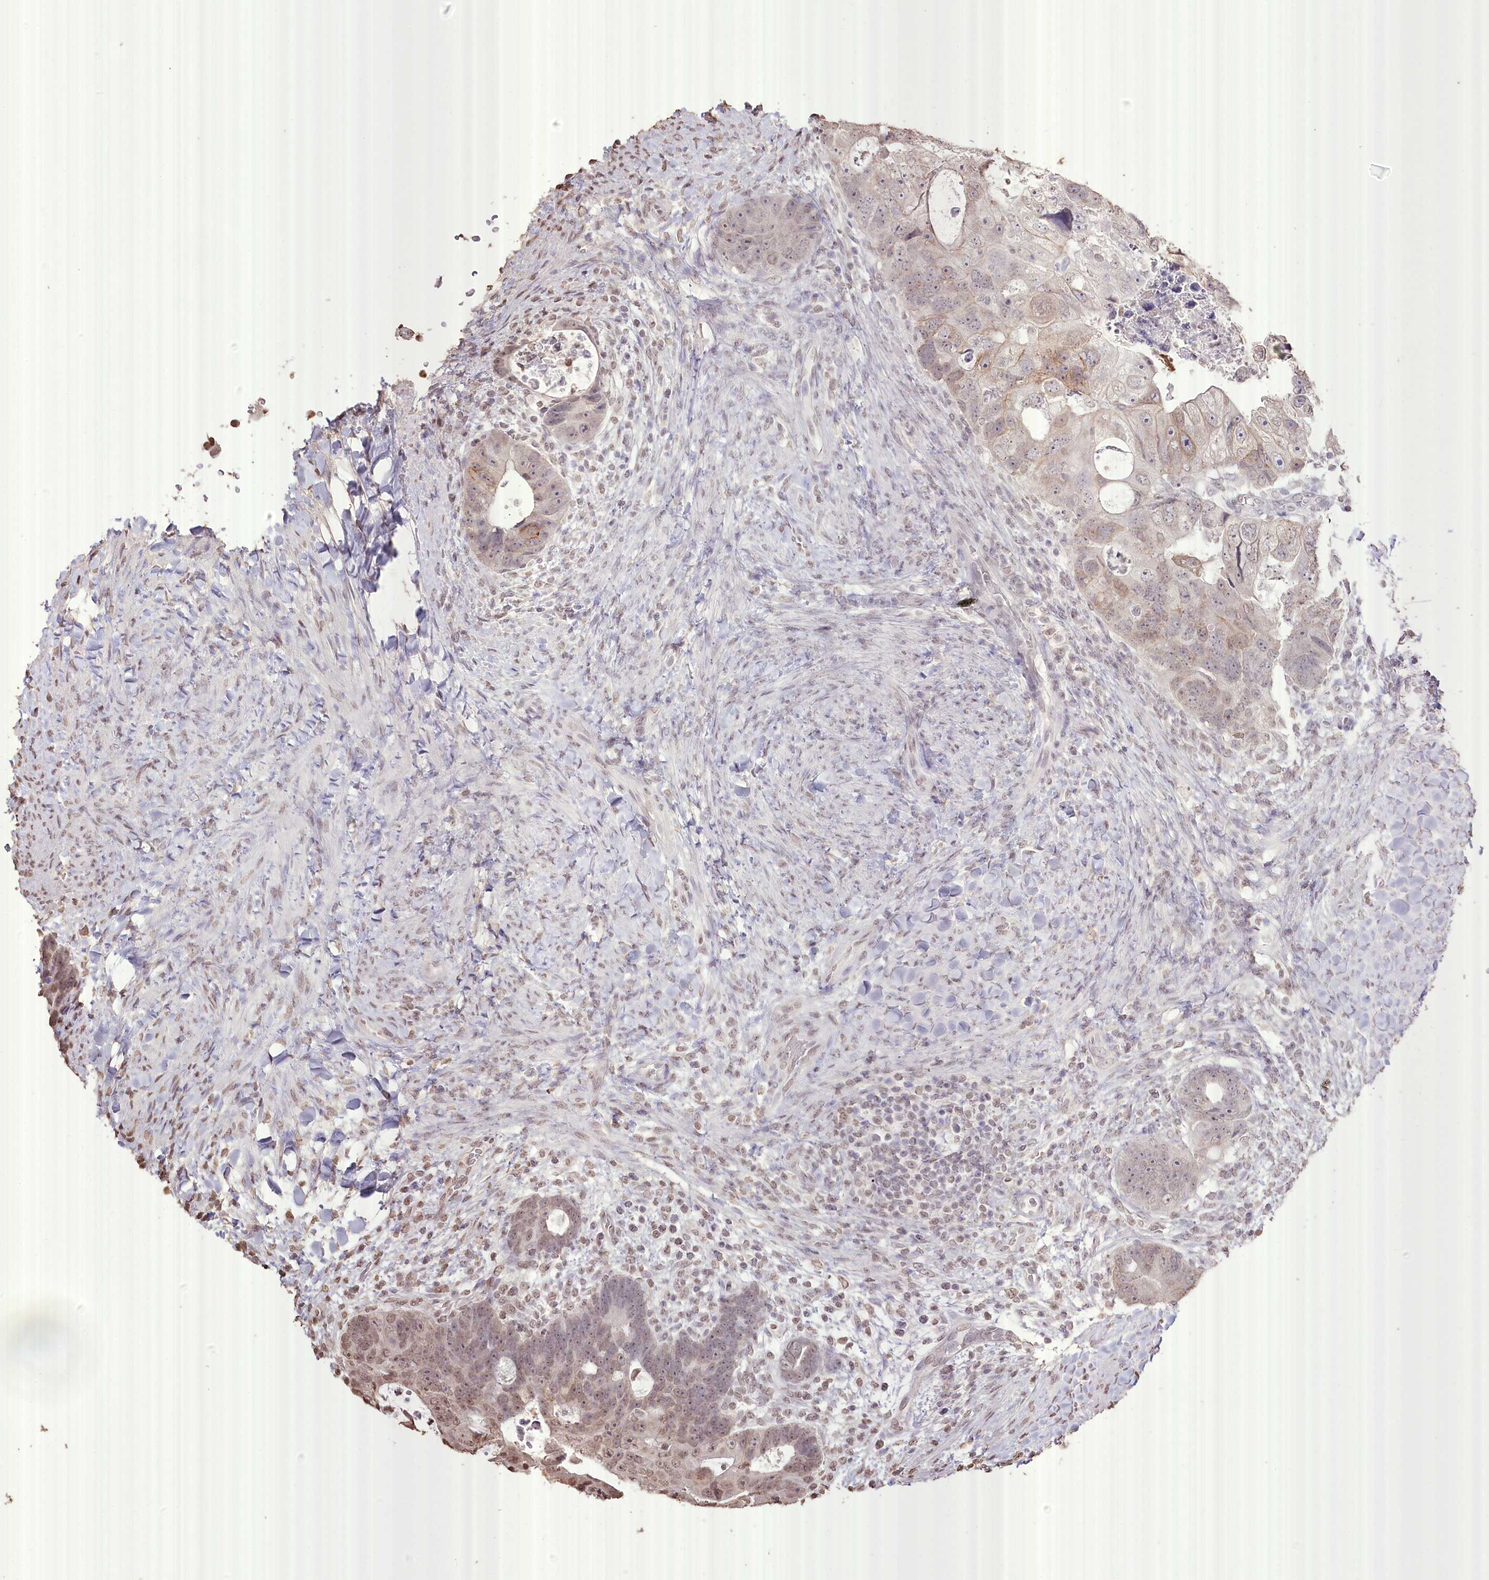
{"staining": {"intensity": "moderate", "quantity": "25%-75%", "location": "cytoplasmic/membranous,nuclear"}, "tissue": "colorectal cancer", "cell_type": "Tumor cells", "image_type": "cancer", "snomed": [{"axis": "morphology", "description": "Adenocarcinoma, NOS"}, {"axis": "topography", "description": "Rectum"}], "caption": "A medium amount of moderate cytoplasmic/membranous and nuclear staining is identified in about 25%-75% of tumor cells in colorectal adenocarcinoma tissue. The staining was performed using DAB to visualize the protein expression in brown, while the nuclei were stained in blue with hematoxylin (Magnification: 20x).", "gene": "SLC39A10", "patient": {"sex": "male", "age": 59}}